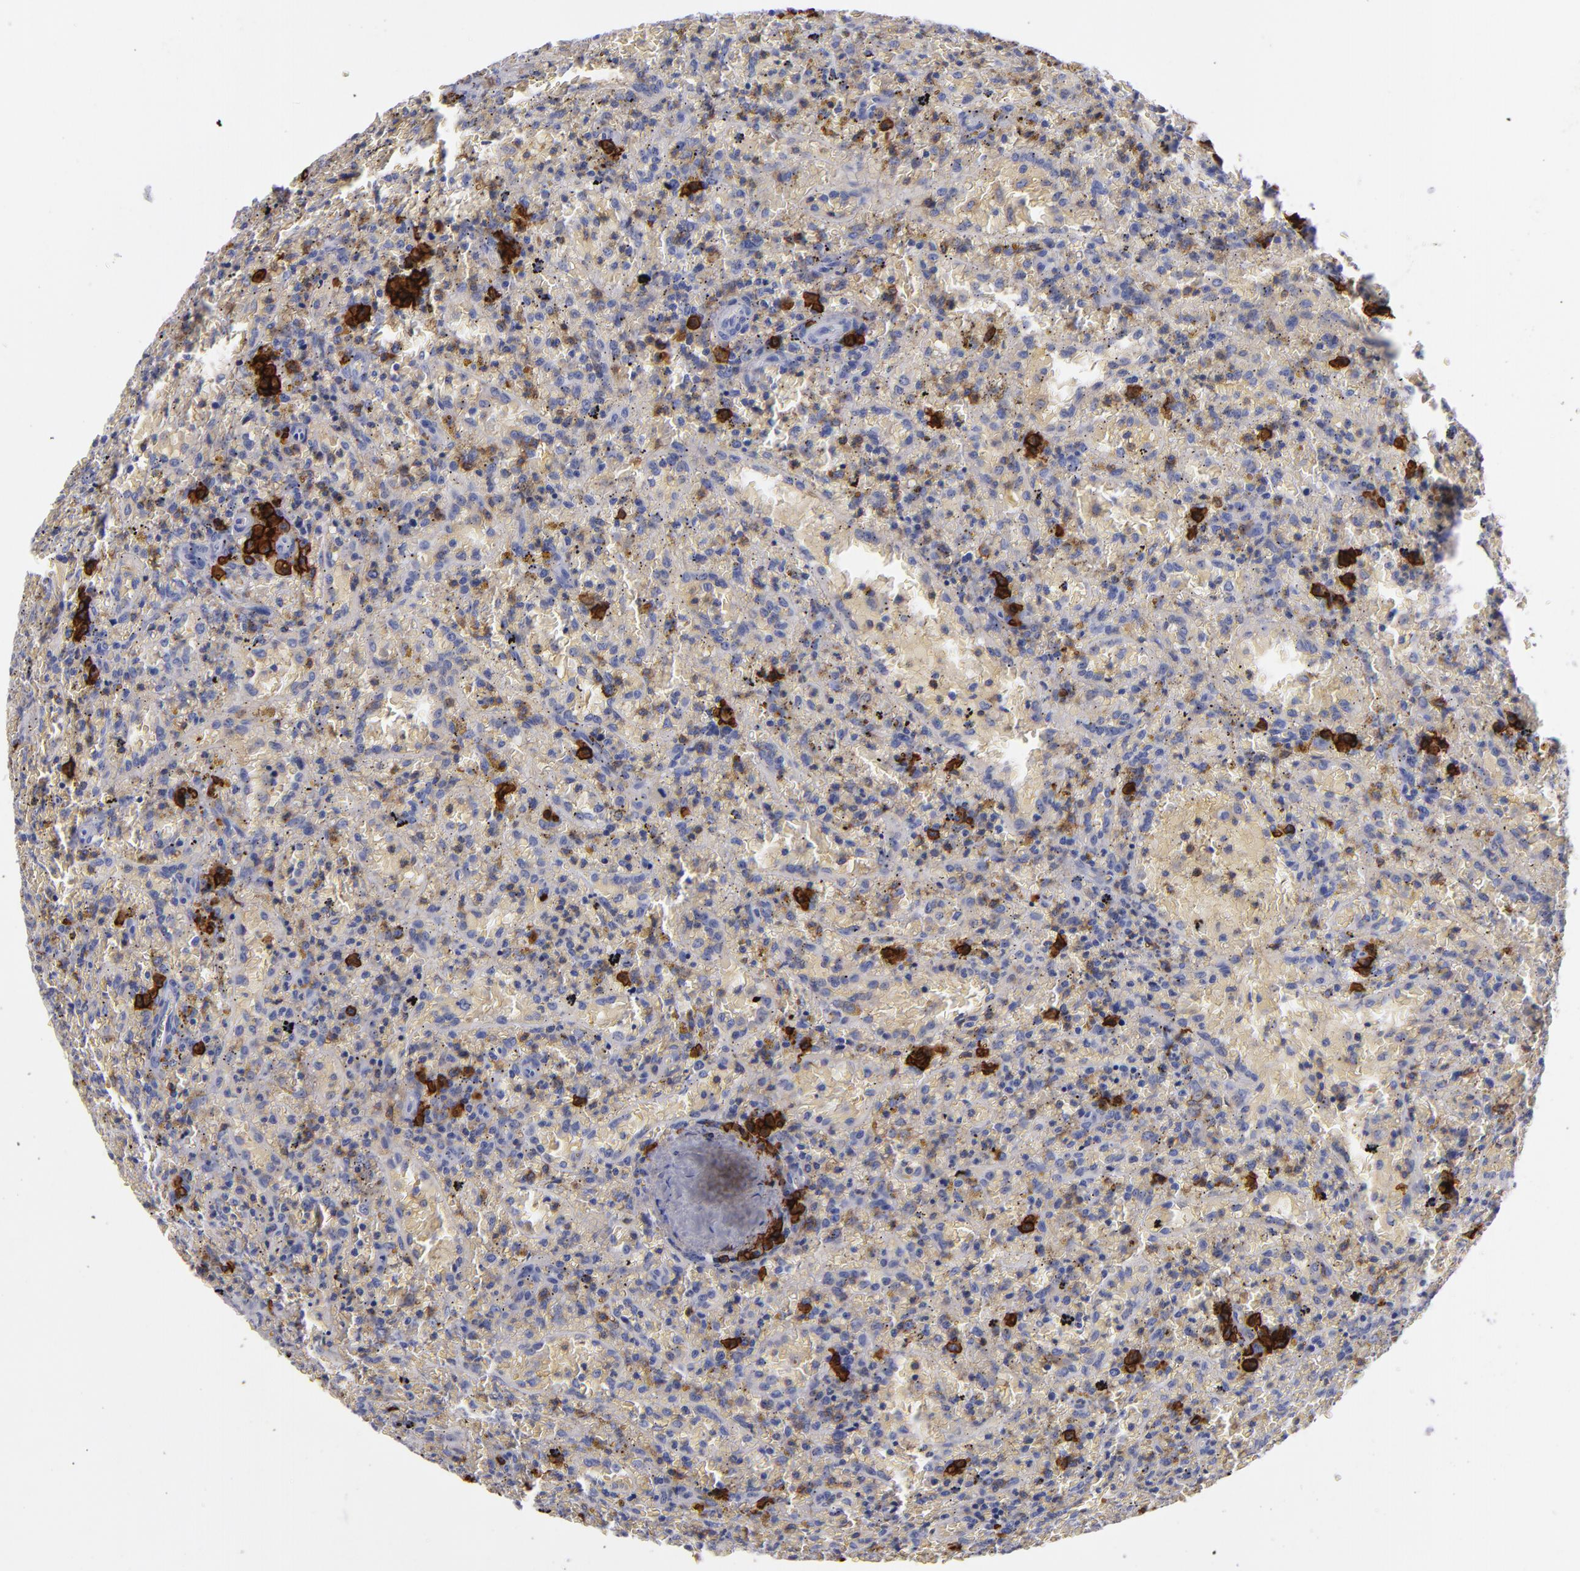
{"staining": {"intensity": "moderate", "quantity": "<25%", "location": "cytoplasmic/membranous"}, "tissue": "lymphoma", "cell_type": "Tumor cells", "image_type": "cancer", "snomed": [{"axis": "morphology", "description": "Malignant lymphoma, non-Hodgkin's type, High grade"}, {"axis": "topography", "description": "Spleen"}, {"axis": "topography", "description": "Lymph node"}], "caption": "Human lymphoma stained with a brown dye shows moderate cytoplasmic/membranous positive positivity in about <25% of tumor cells.", "gene": "CD38", "patient": {"sex": "female", "age": 70}}